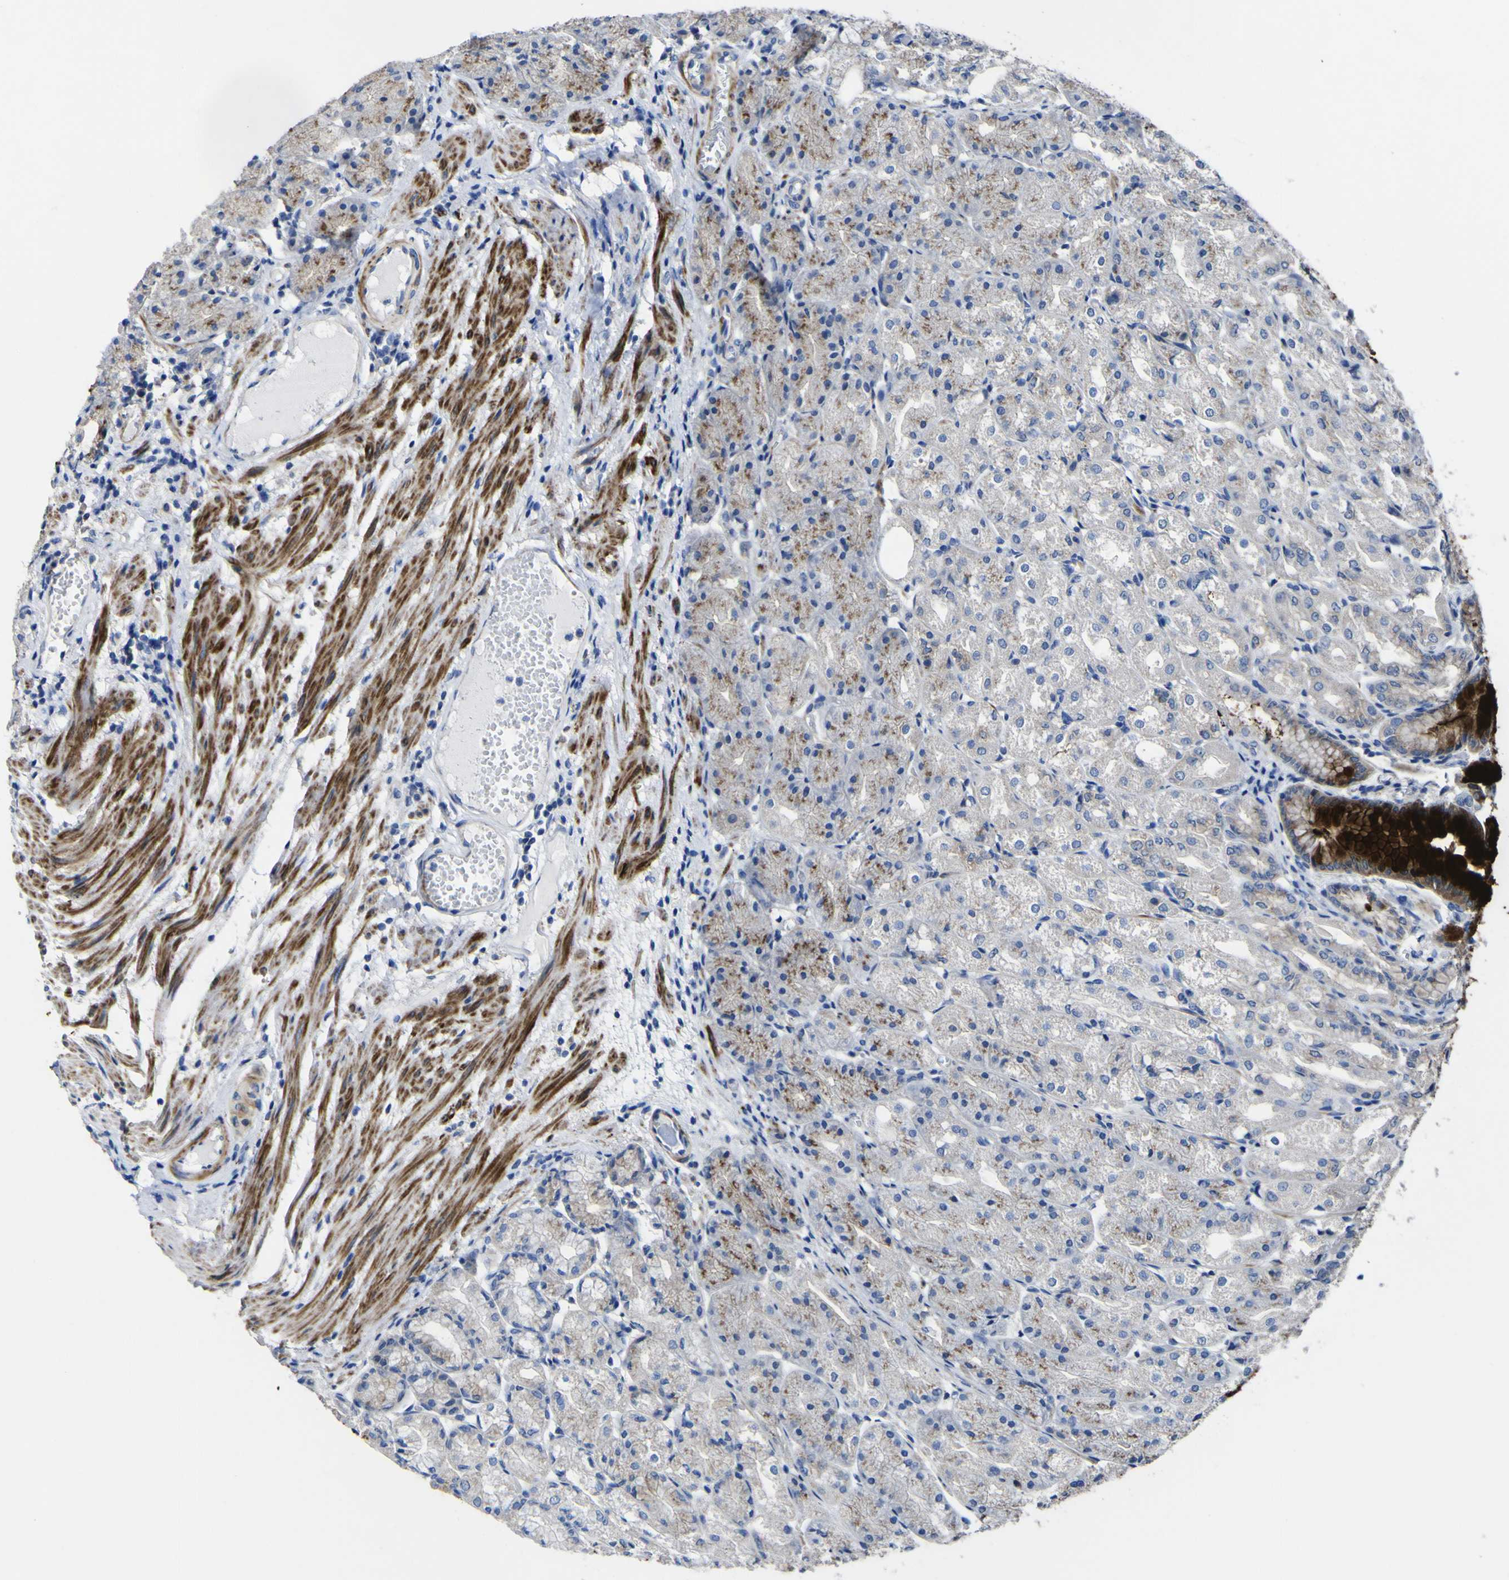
{"staining": {"intensity": "strong", "quantity": "25%-75%", "location": "cytoplasmic/membranous"}, "tissue": "stomach", "cell_type": "Glandular cells", "image_type": "normal", "snomed": [{"axis": "morphology", "description": "Normal tissue, NOS"}, {"axis": "topography", "description": "Stomach, upper"}], "caption": "Stomach stained with DAB IHC demonstrates high levels of strong cytoplasmic/membranous expression in approximately 25%-75% of glandular cells.", "gene": "AGO4", "patient": {"sex": "male", "age": 72}}